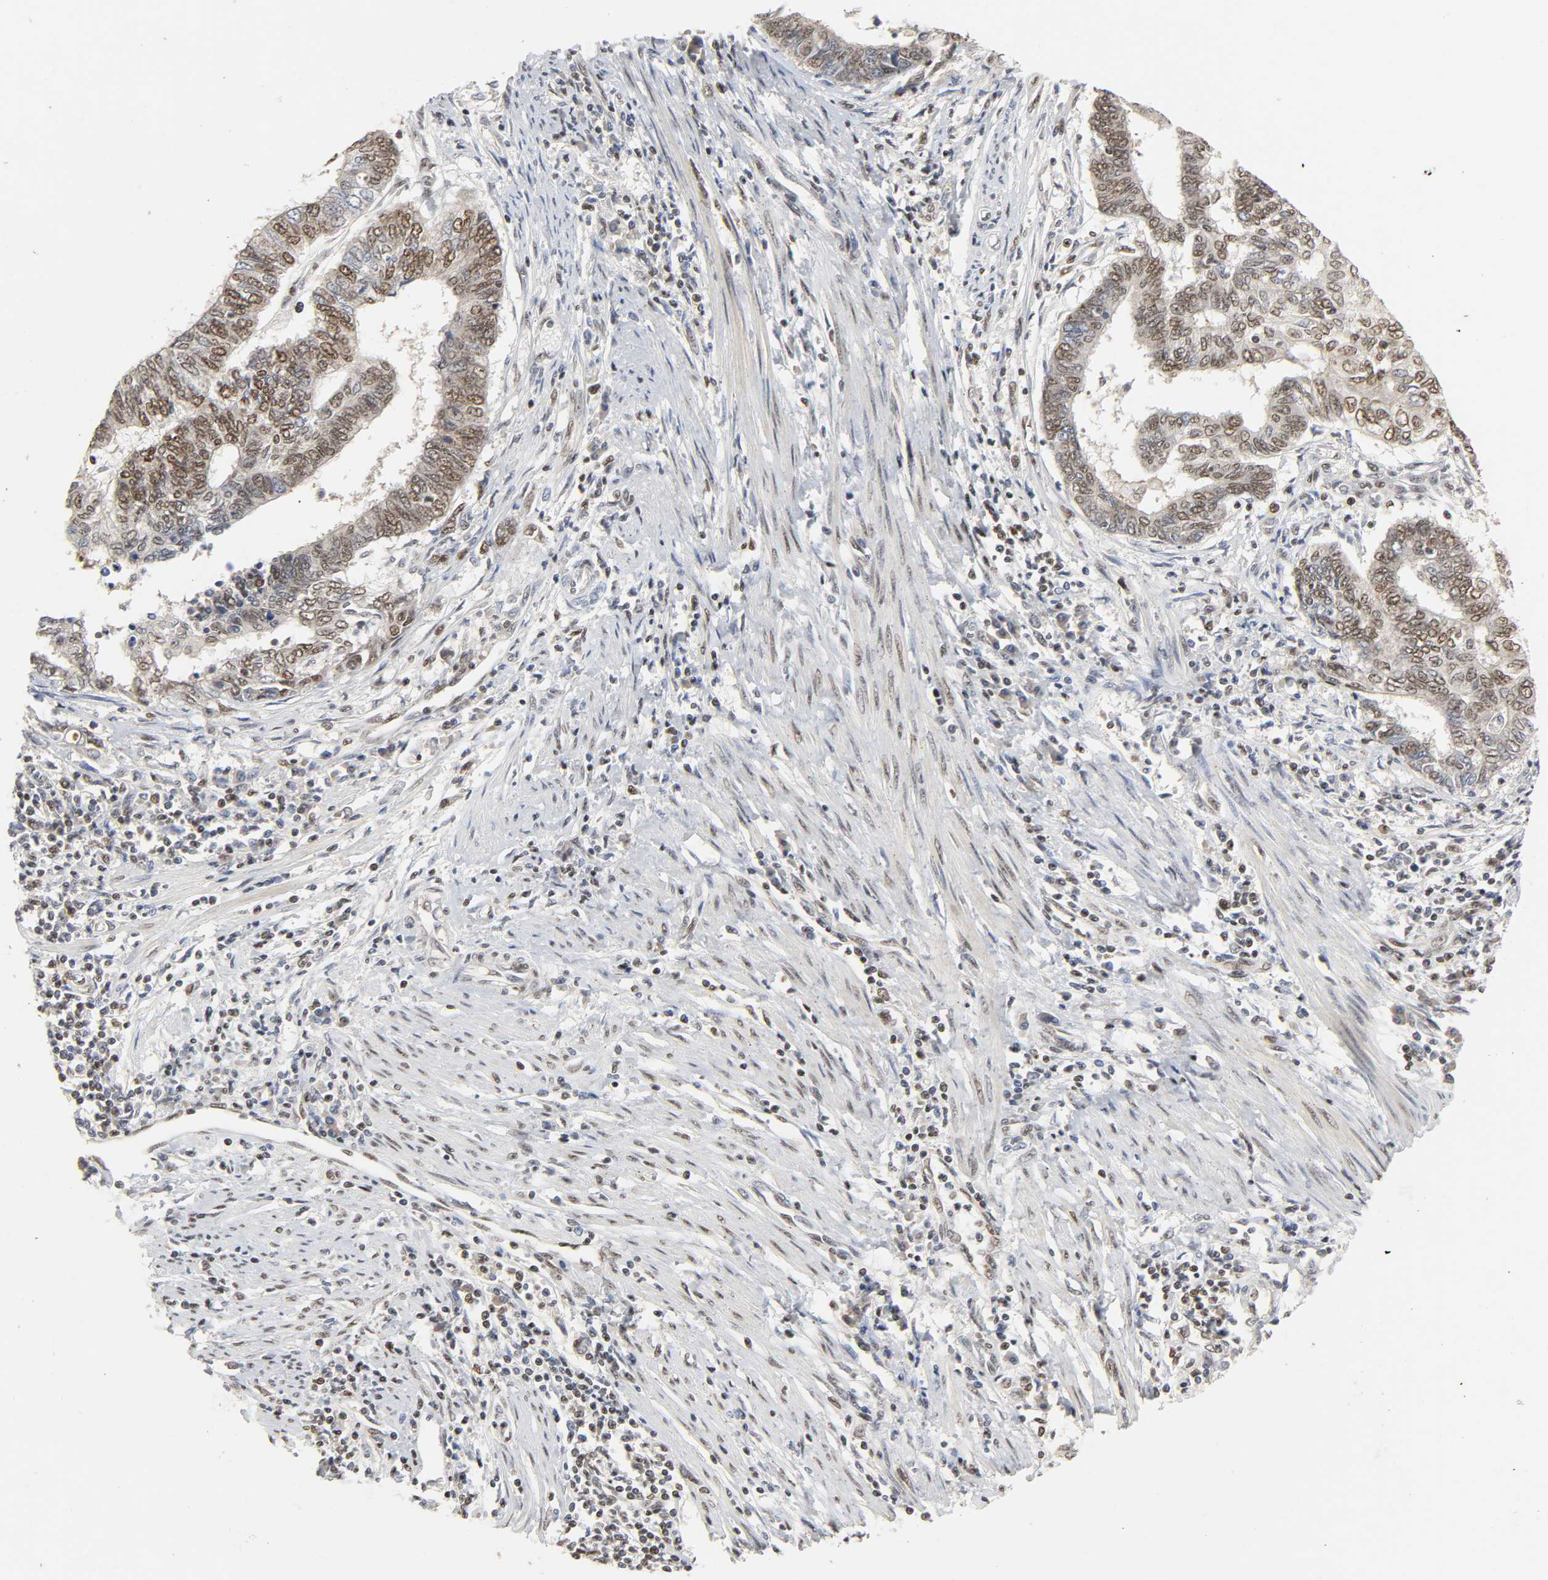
{"staining": {"intensity": "moderate", "quantity": ">75%", "location": "nuclear"}, "tissue": "endometrial cancer", "cell_type": "Tumor cells", "image_type": "cancer", "snomed": [{"axis": "morphology", "description": "Adenocarcinoma, NOS"}, {"axis": "topography", "description": "Uterus"}, {"axis": "topography", "description": "Endometrium"}], "caption": "Tumor cells demonstrate medium levels of moderate nuclear expression in about >75% of cells in adenocarcinoma (endometrial). (DAB (3,3'-diaminobenzidine) = brown stain, brightfield microscopy at high magnification).", "gene": "NCOA6", "patient": {"sex": "female", "age": 70}}